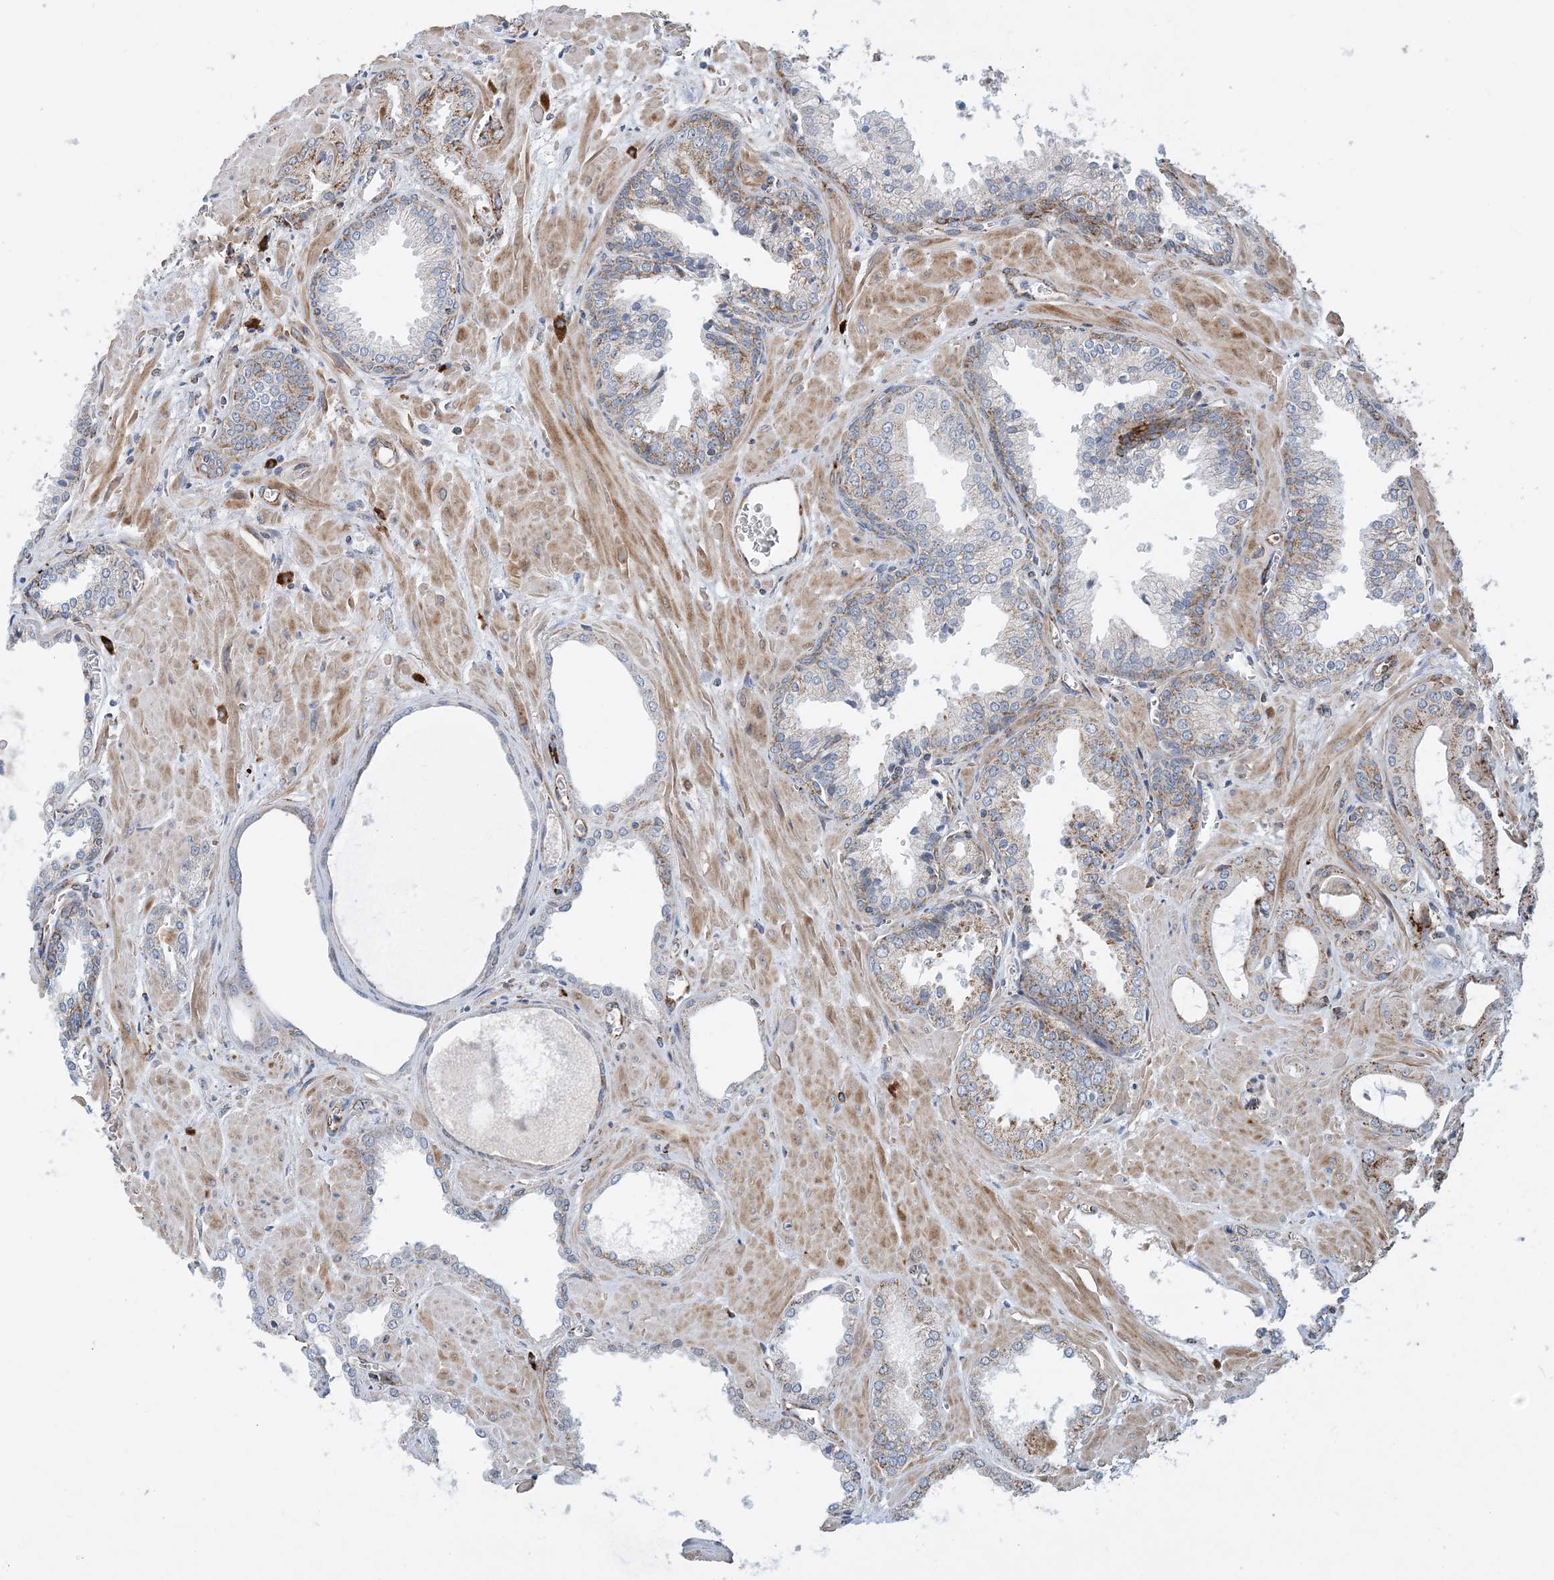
{"staining": {"intensity": "weak", "quantity": "25%-75%", "location": "cytoplasmic/membranous"}, "tissue": "prostate cancer", "cell_type": "Tumor cells", "image_type": "cancer", "snomed": [{"axis": "morphology", "description": "Adenocarcinoma, Low grade"}, {"axis": "topography", "description": "Prostate"}], "caption": "Protein expression analysis of prostate cancer (adenocarcinoma (low-grade)) reveals weak cytoplasmic/membranous staining in approximately 25%-75% of tumor cells.", "gene": "PCDHGA1", "patient": {"sex": "male", "age": 67}}